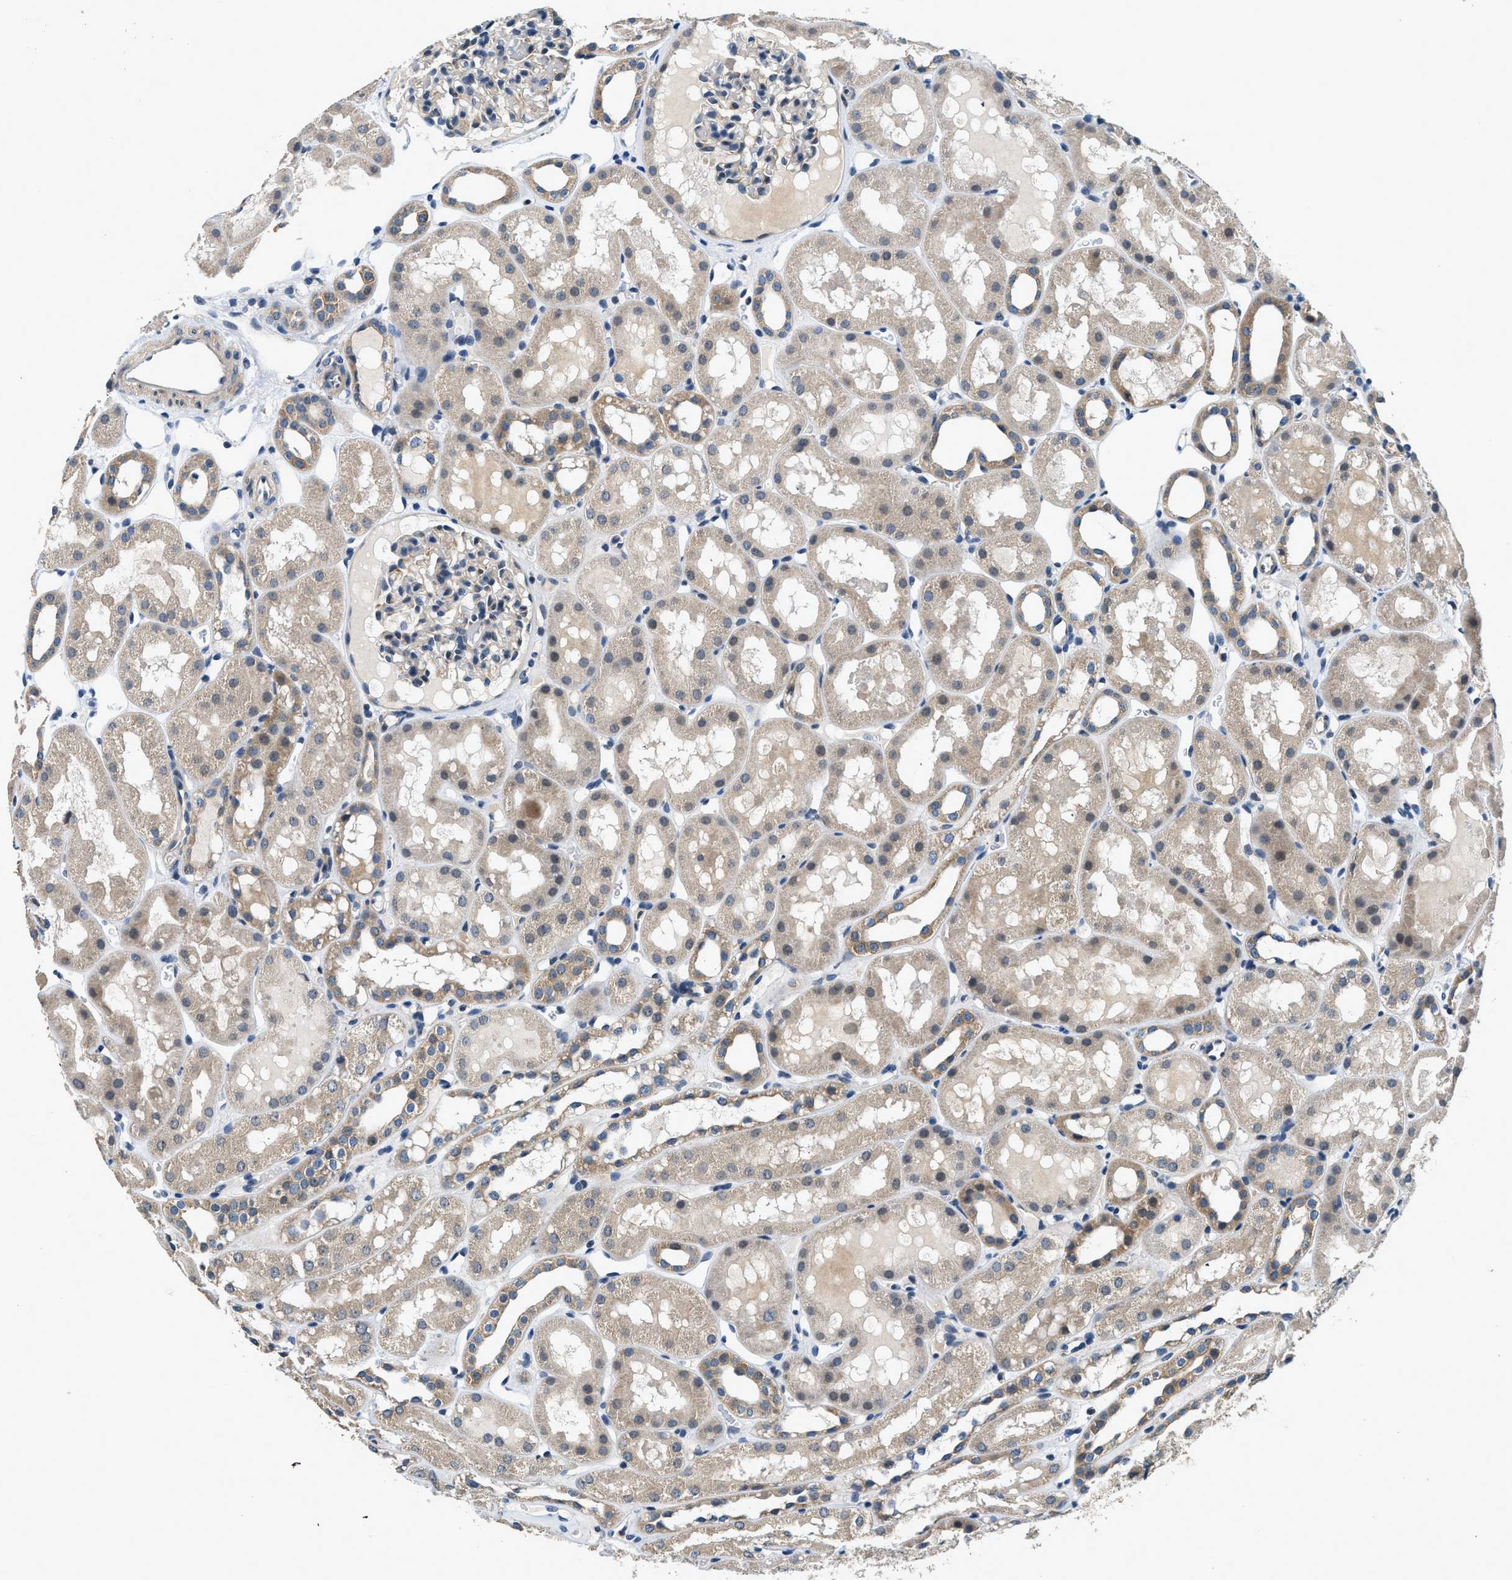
{"staining": {"intensity": "weak", "quantity": "<25%", "location": "cytoplasmic/membranous"}, "tissue": "kidney", "cell_type": "Cells in glomeruli", "image_type": "normal", "snomed": [{"axis": "morphology", "description": "Normal tissue, NOS"}, {"axis": "topography", "description": "Kidney"}, {"axis": "topography", "description": "Urinary bladder"}], "caption": "A micrograph of kidney stained for a protein shows no brown staining in cells in glomeruli. (Brightfield microscopy of DAB (3,3'-diaminobenzidine) IHC at high magnification).", "gene": "SSH2", "patient": {"sex": "male", "age": 16}}